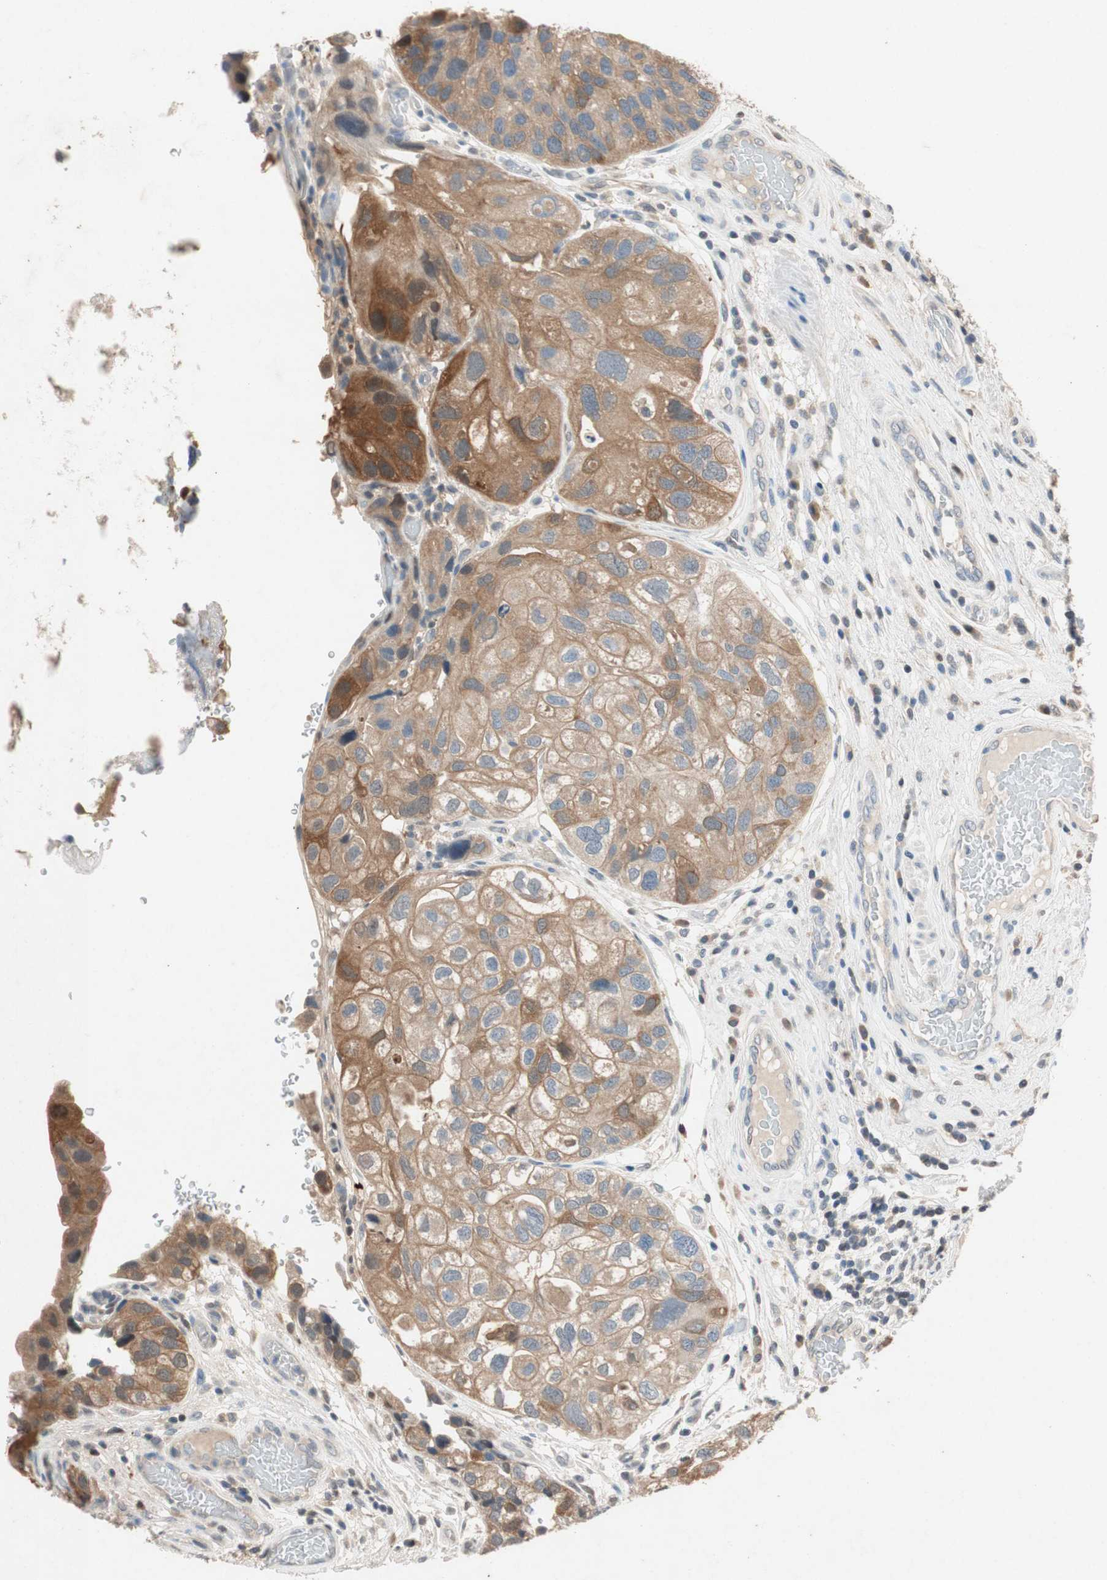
{"staining": {"intensity": "moderate", "quantity": "<25%", "location": "cytoplasmic/membranous,nuclear"}, "tissue": "urothelial cancer", "cell_type": "Tumor cells", "image_type": "cancer", "snomed": [{"axis": "morphology", "description": "Urothelial carcinoma, High grade"}, {"axis": "topography", "description": "Urinary bladder"}], "caption": "This is an image of IHC staining of high-grade urothelial carcinoma, which shows moderate positivity in the cytoplasmic/membranous and nuclear of tumor cells.", "gene": "SERPINB5", "patient": {"sex": "female", "age": 64}}